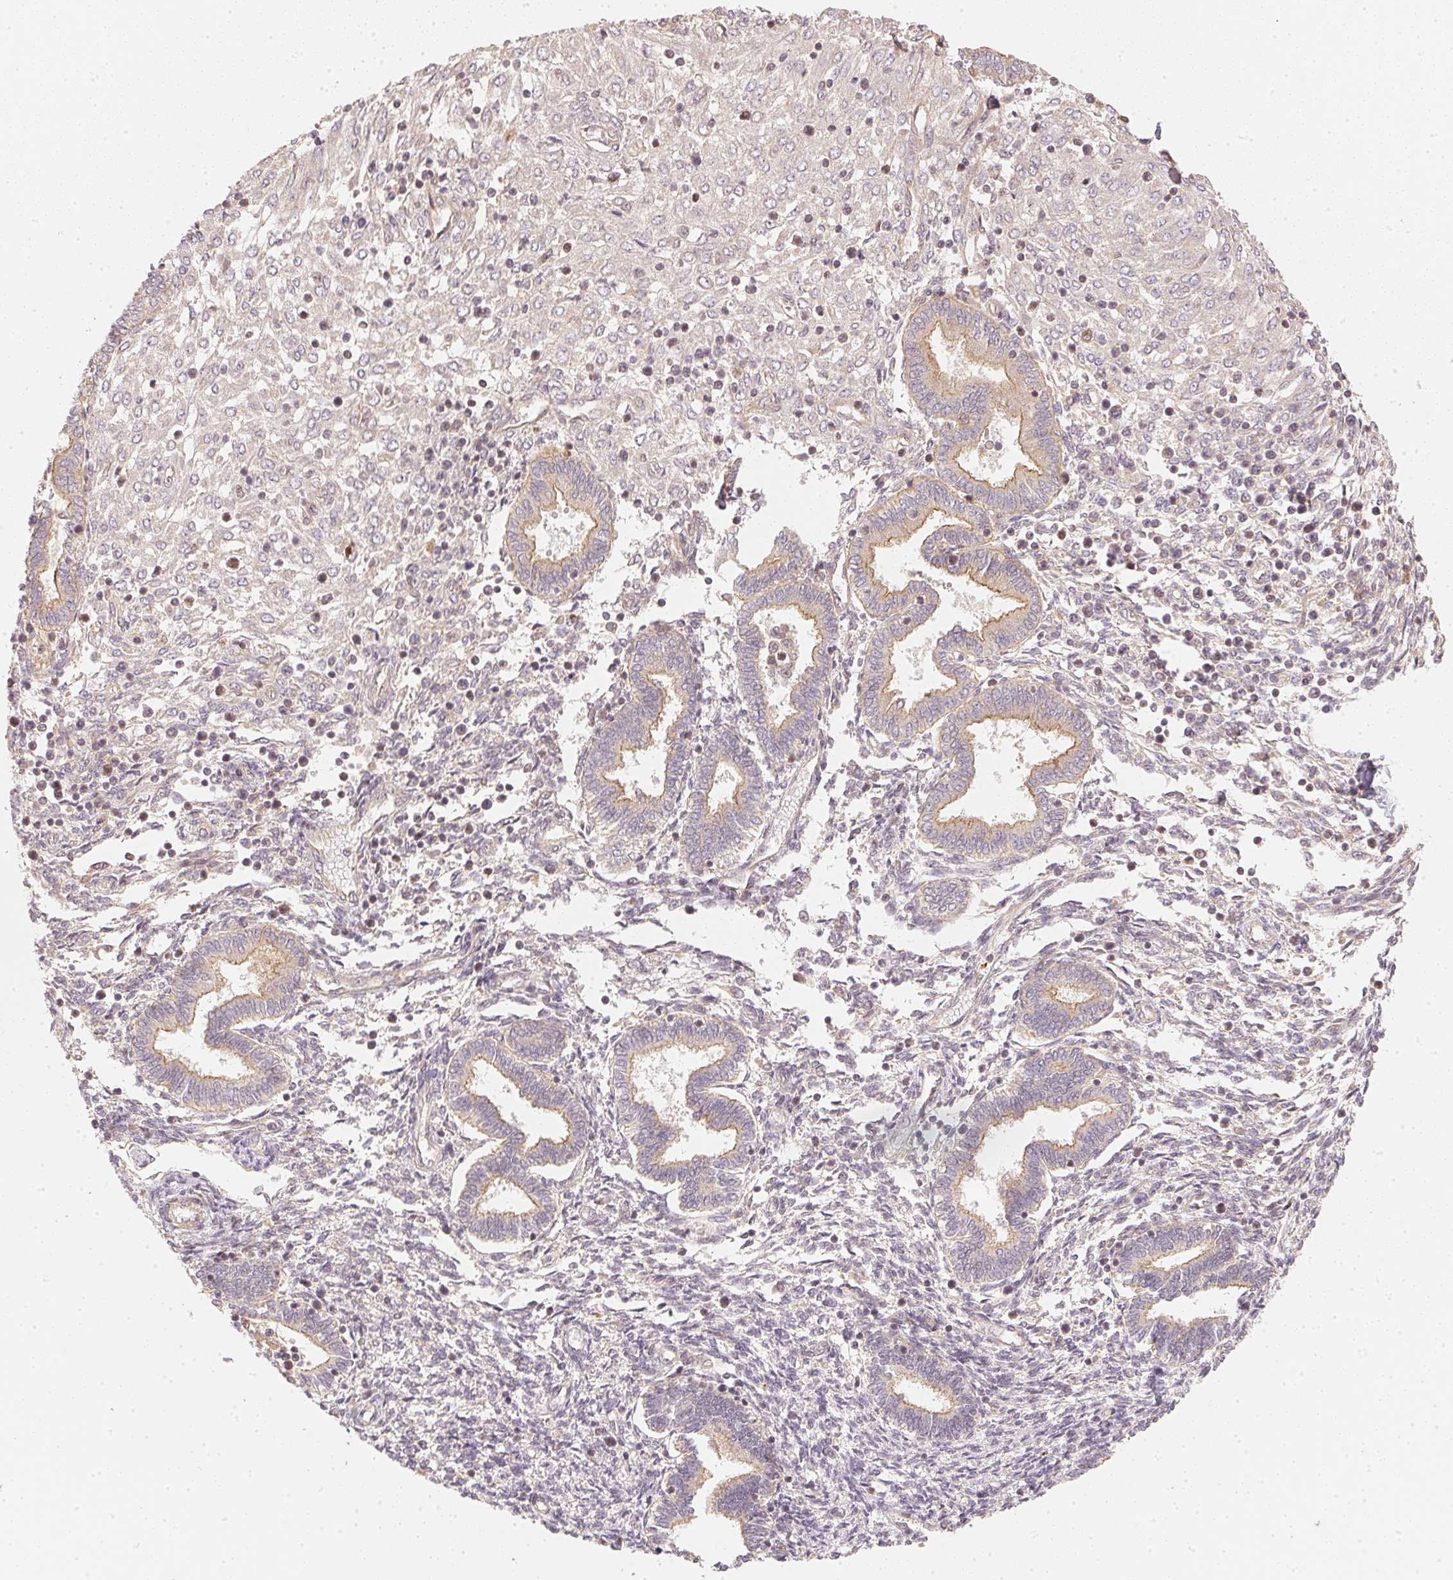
{"staining": {"intensity": "negative", "quantity": "none", "location": "none"}, "tissue": "endometrium", "cell_type": "Cells in endometrial stroma", "image_type": "normal", "snomed": [{"axis": "morphology", "description": "Normal tissue, NOS"}, {"axis": "topography", "description": "Endometrium"}], "caption": "Endometrium was stained to show a protein in brown. There is no significant staining in cells in endometrial stroma.", "gene": "WDR54", "patient": {"sex": "female", "age": 42}}